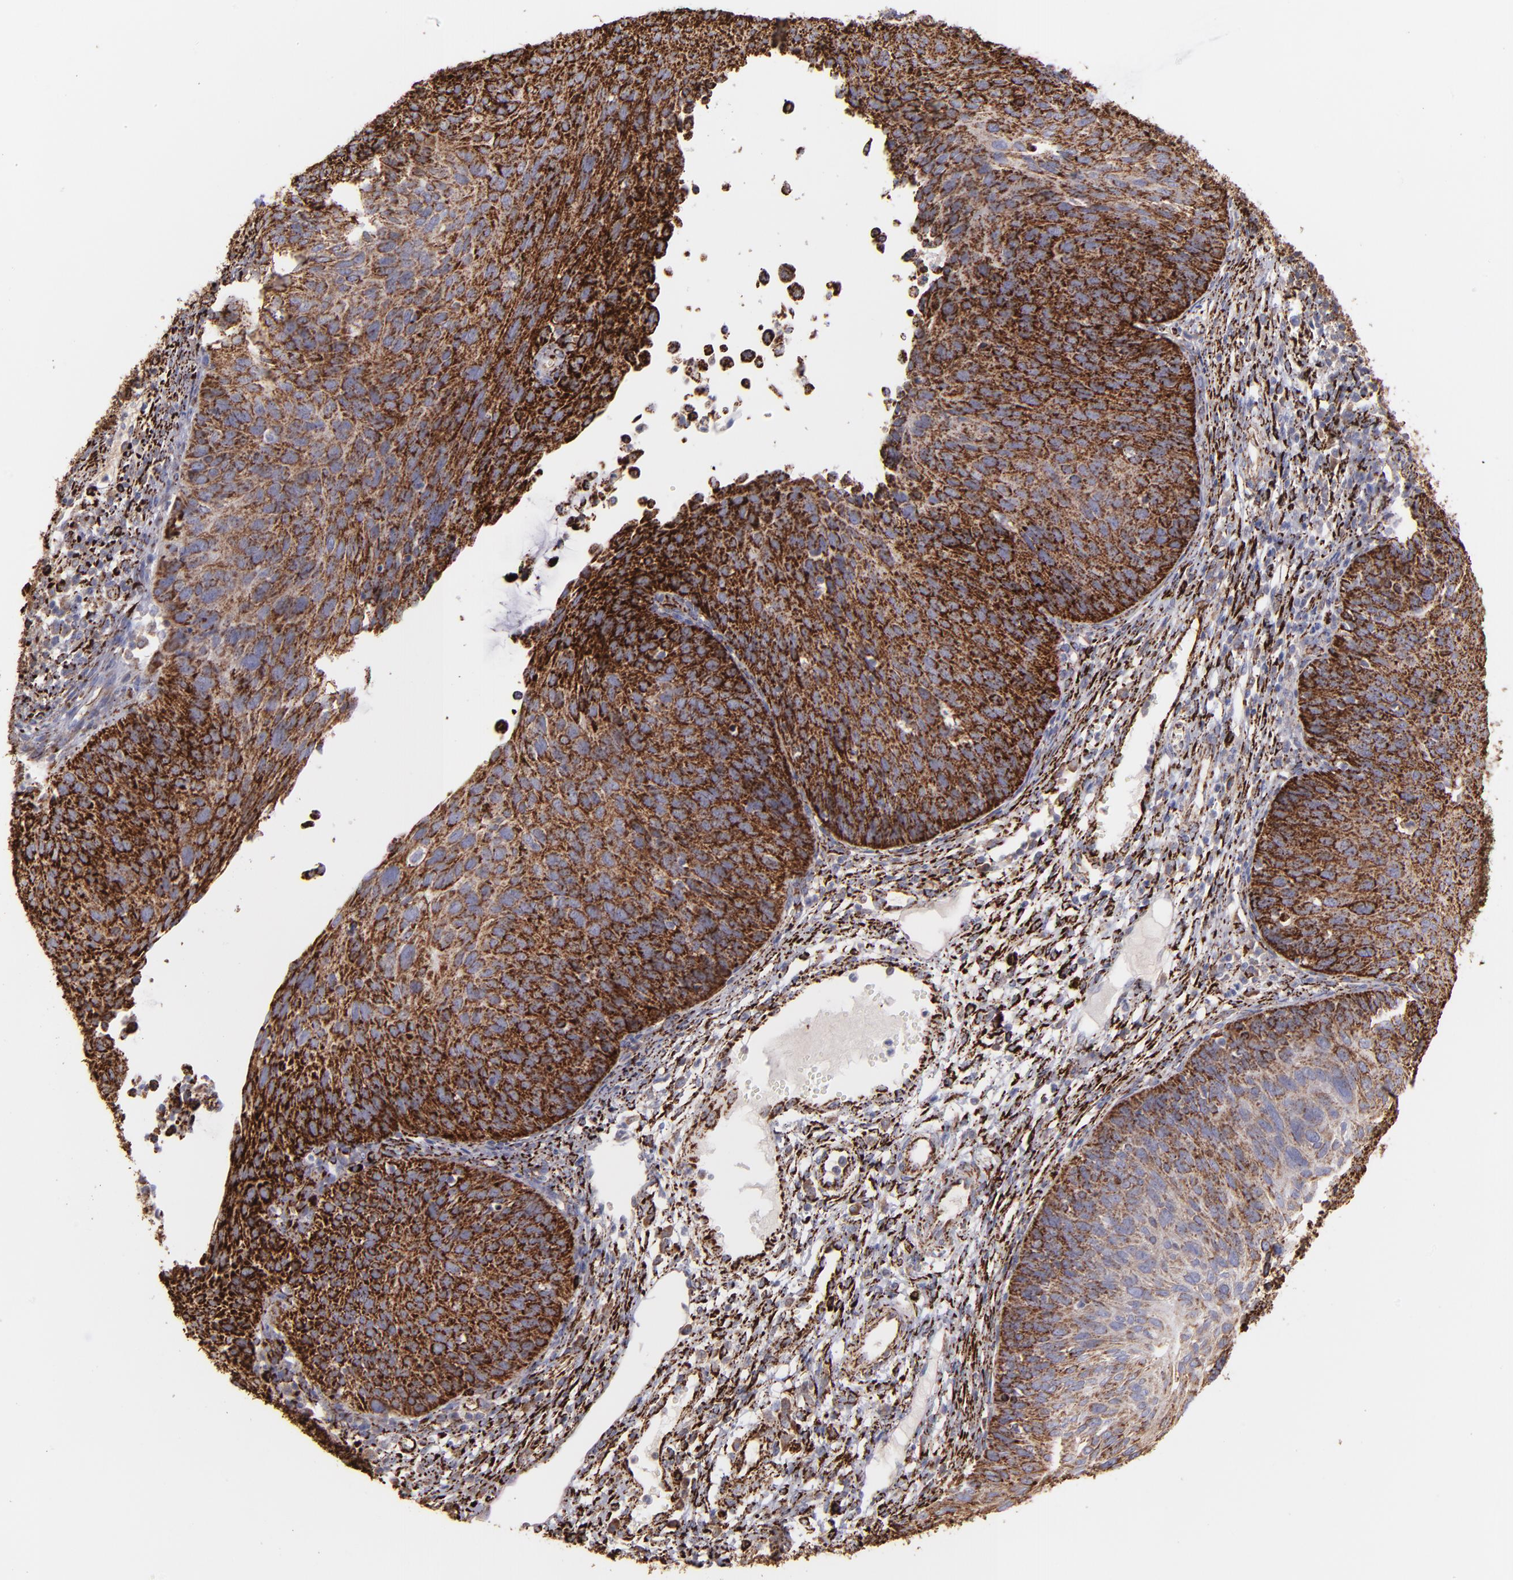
{"staining": {"intensity": "strong", "quantity": ">75%", "location": "cytoplasmic/membranous"}, "tissue": "cervical cancer", "cell_type": "Tumor cells", "image_type": "cancer", "snomed": [{"axis": "morphology", "description": "Squamous cell carcinoma, NOS"}, {"axis": "topography", "description": "Cervix"}], "caption": "An IHC image of tumor tissue is shown. Protein staining in brown labels strong cytoplasmic/membranous positivity in cervical squamous cell carcinoma within tumor cells.", "gene": "MAOB", "patient": {"sex": "female", "age": 36}}